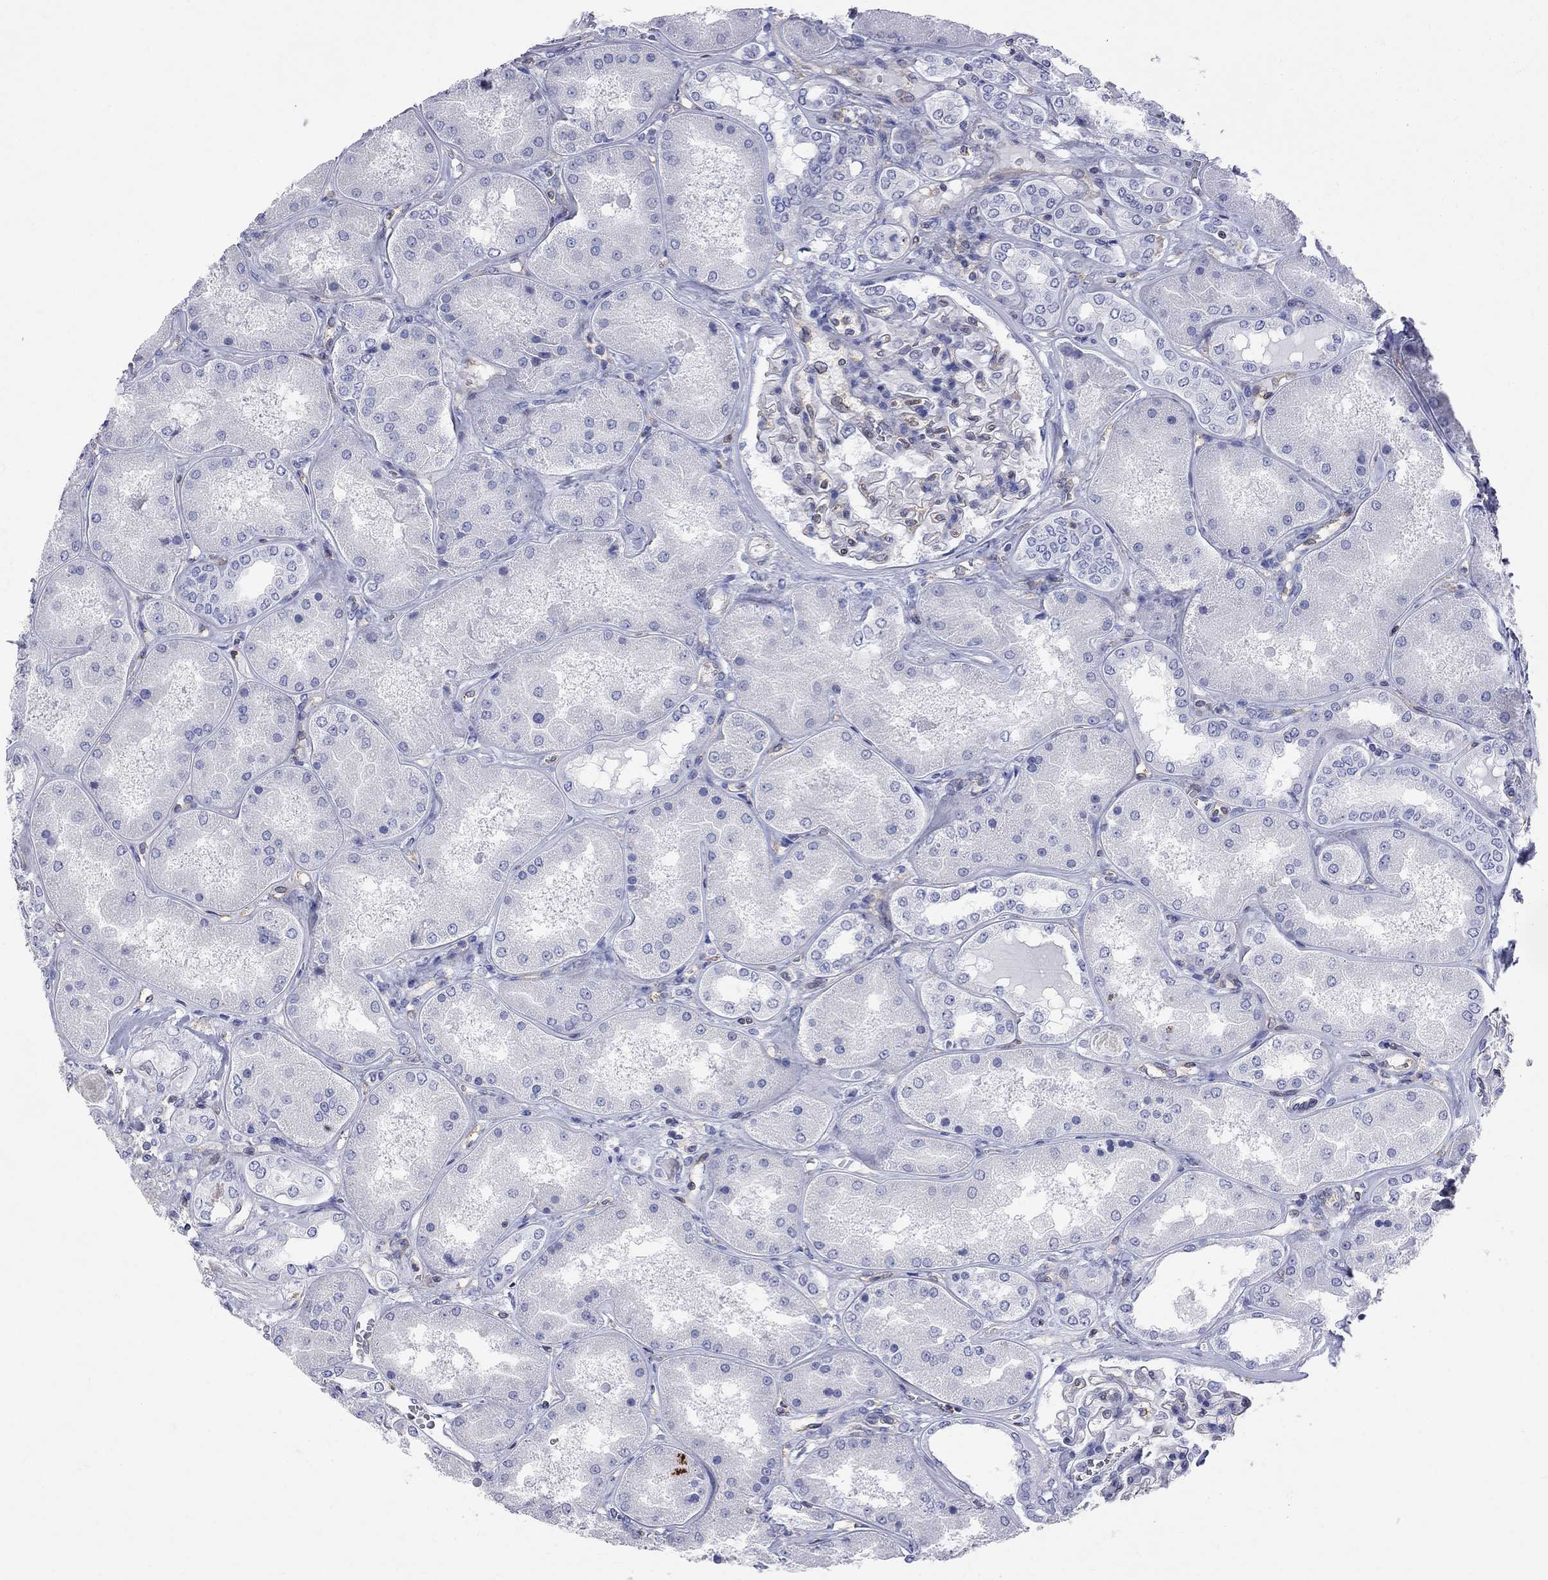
{"staining": {"intensity": "negative", "quantity": "none", "location": "none"}, "tissue": "kidney", "cell_type": "Cells in glomeruli", "image_type": "normal", "snomed": [{"axis": "morphology", "description": "Normal tissue, NOS"}, {"axis": "topography", "description": "Kidney"}], "caption": "IHC image of benign kidney: kidney stained with DAB (3,3'-diaminobenzidine) demonstrates no significant protein staining in cells in glomeruli.", "gene": "ABI3", "patient": {"sex": "female", "age": 56}}